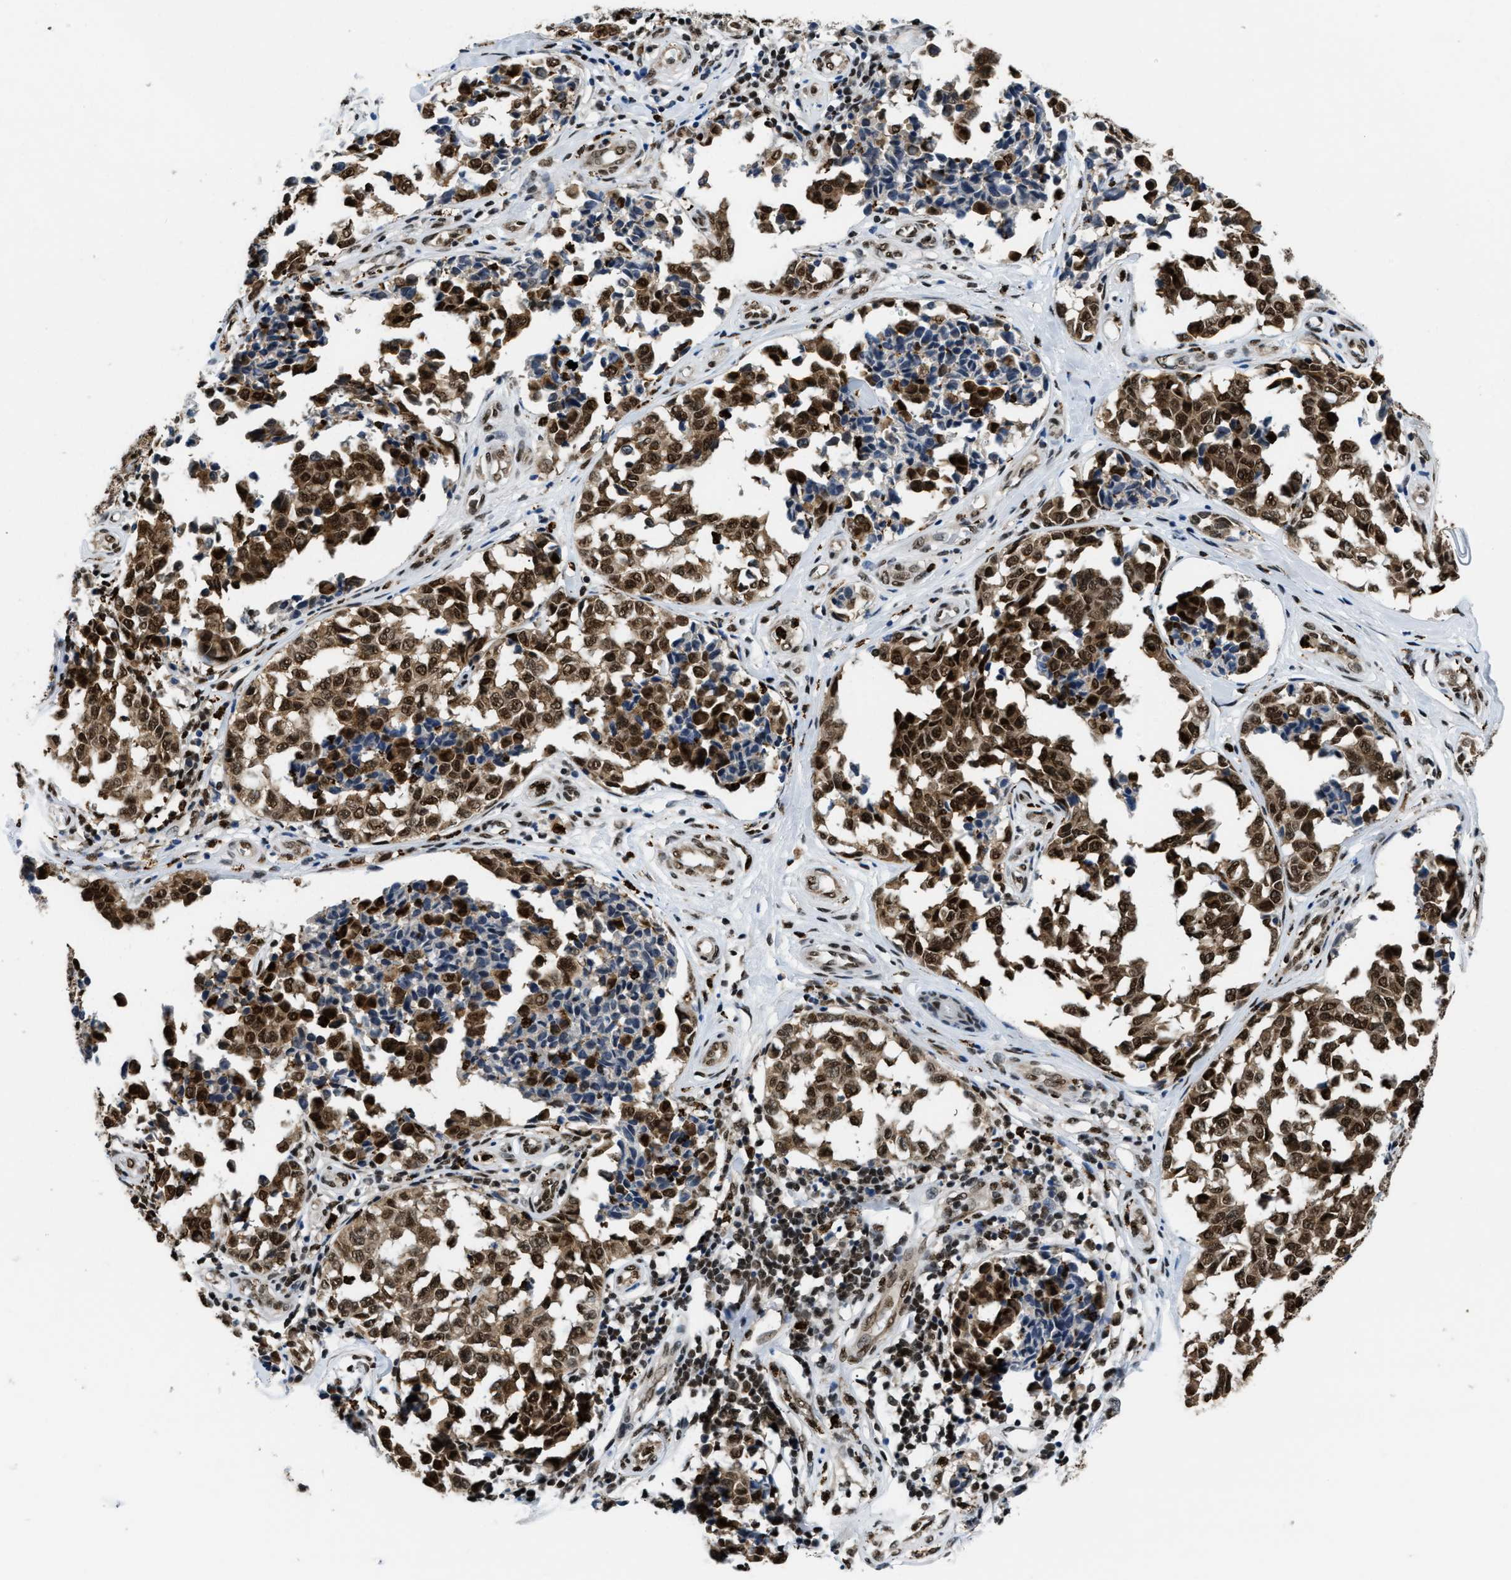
{"staining": {"intensity": "strong", "quantity": ">75%", "location": "cytoplasmic/membranous,nuclear"}, "tissue": "melanoma", "cell_type": "Tumor cells", "image_type": "cancer", "snomed": [{"axis": "morphology", "description": "Malignant melanoma, NOS"}, {"axis": "topography", "description": "Skin"}], "caption": "Immunohistochemical staining of human malignant melanoma reveals high levels of strong cytoplasmic/membranous and nuclear positivity in approximately >75% of tumor cells. (brown staining indicates protein expression, while blue staining denotes nuclei).", "gene": "CCNDBP1", "patient": {"sex": "female", "age": 64}}